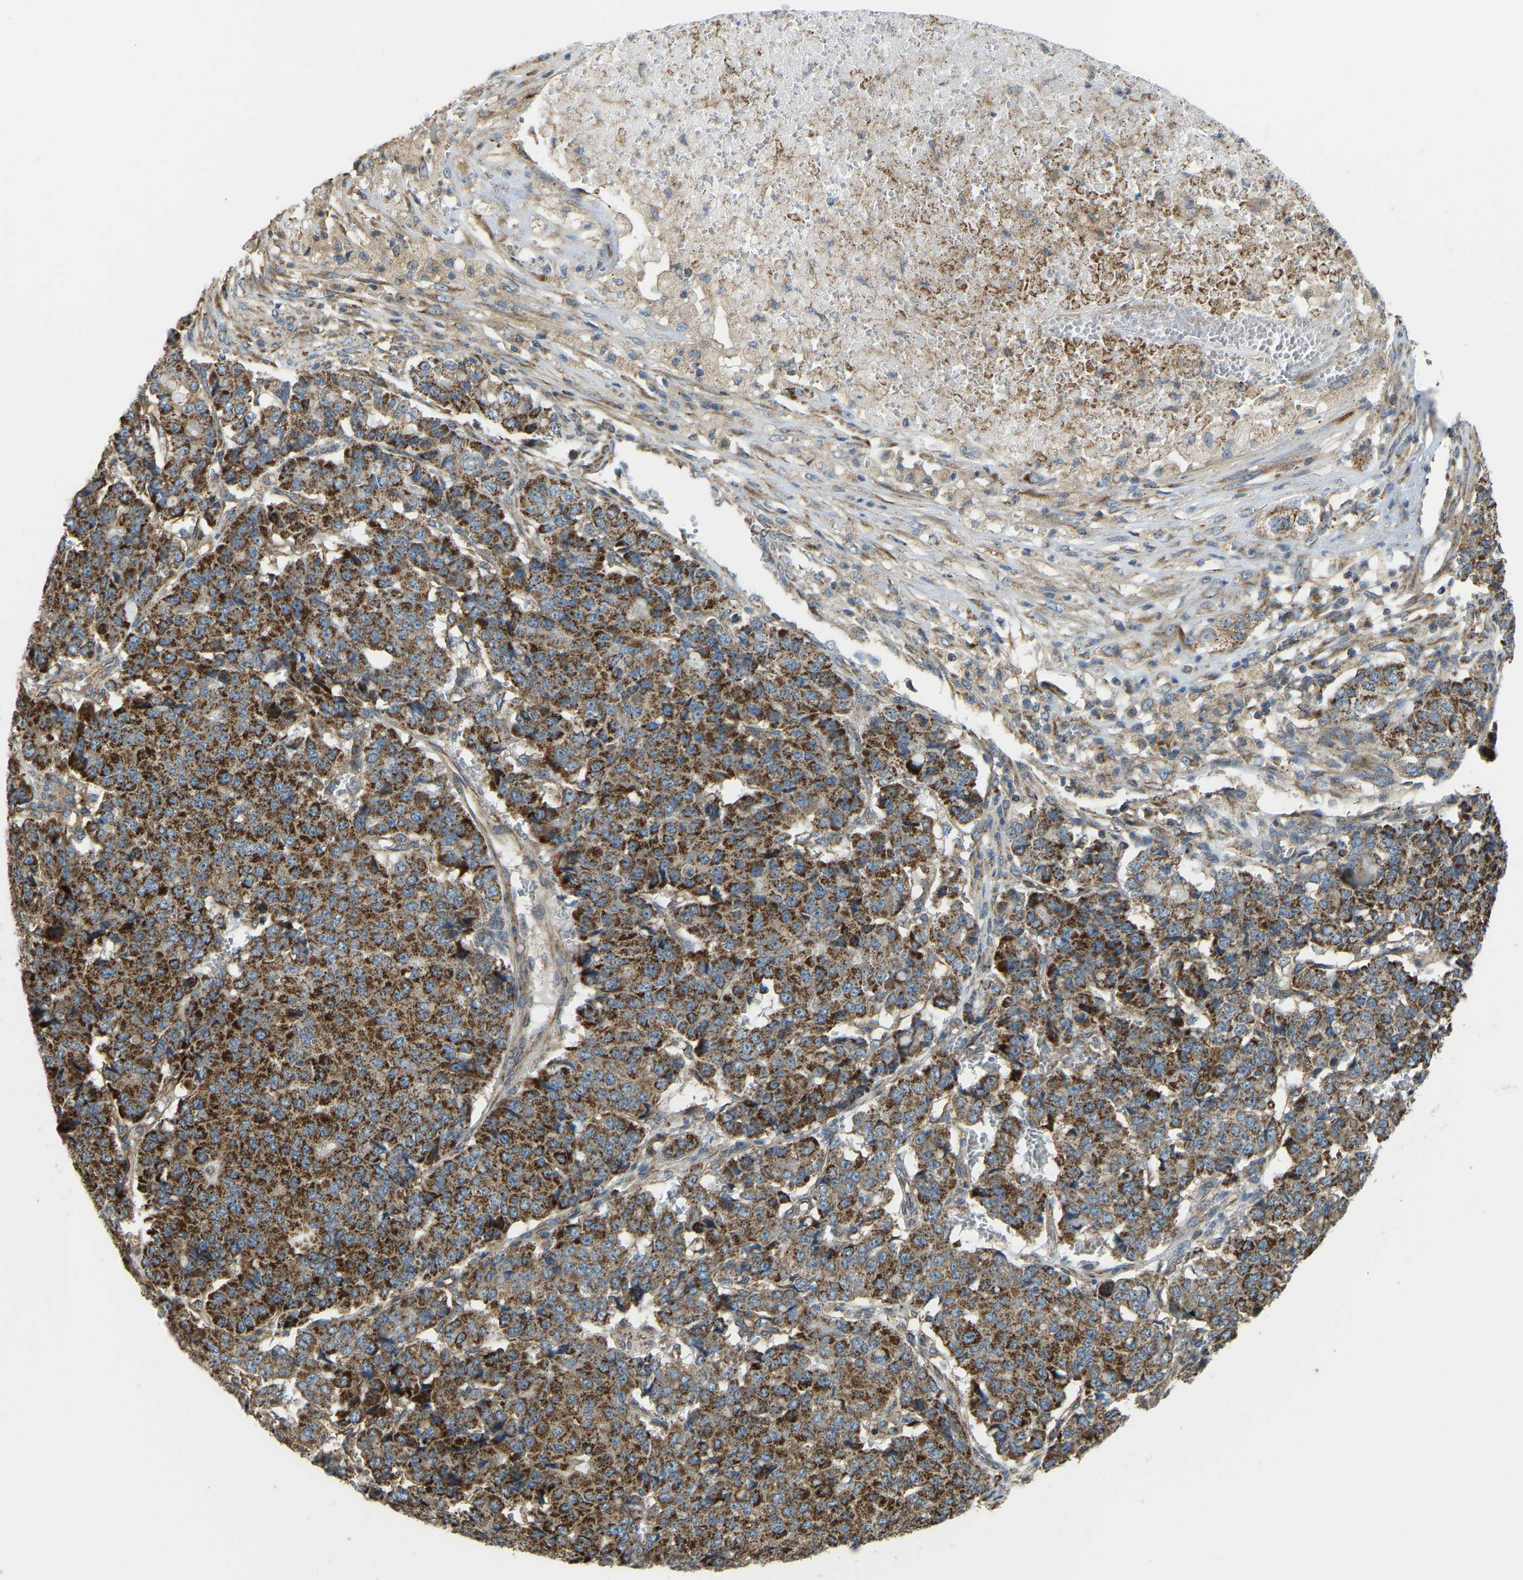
{"staining": {"intensity": "strong", "quantity": ">75%", "location": "cytoplasmic/membranous"}, "tissue": "pancreatic cancer", "cell_type": "Tumor cells", "image_type": "cancer", "snomed": [{"axis": "morphology", "description": "Adenocarcinoma, NOS"}, {"axis": "topography", "description": "Pancreas"}], "caption": "Immunohistochemistry (IHC) histopathology image of human pancreatic cancer (adenocarcinoma) stained for a protein (brown), which reveals high levels of strong cytoplasmic/membranous positivity in approximately >75% of tumor cells.", "gene": "PSMD7", "patient": {"sex": "male", "age": 50}}